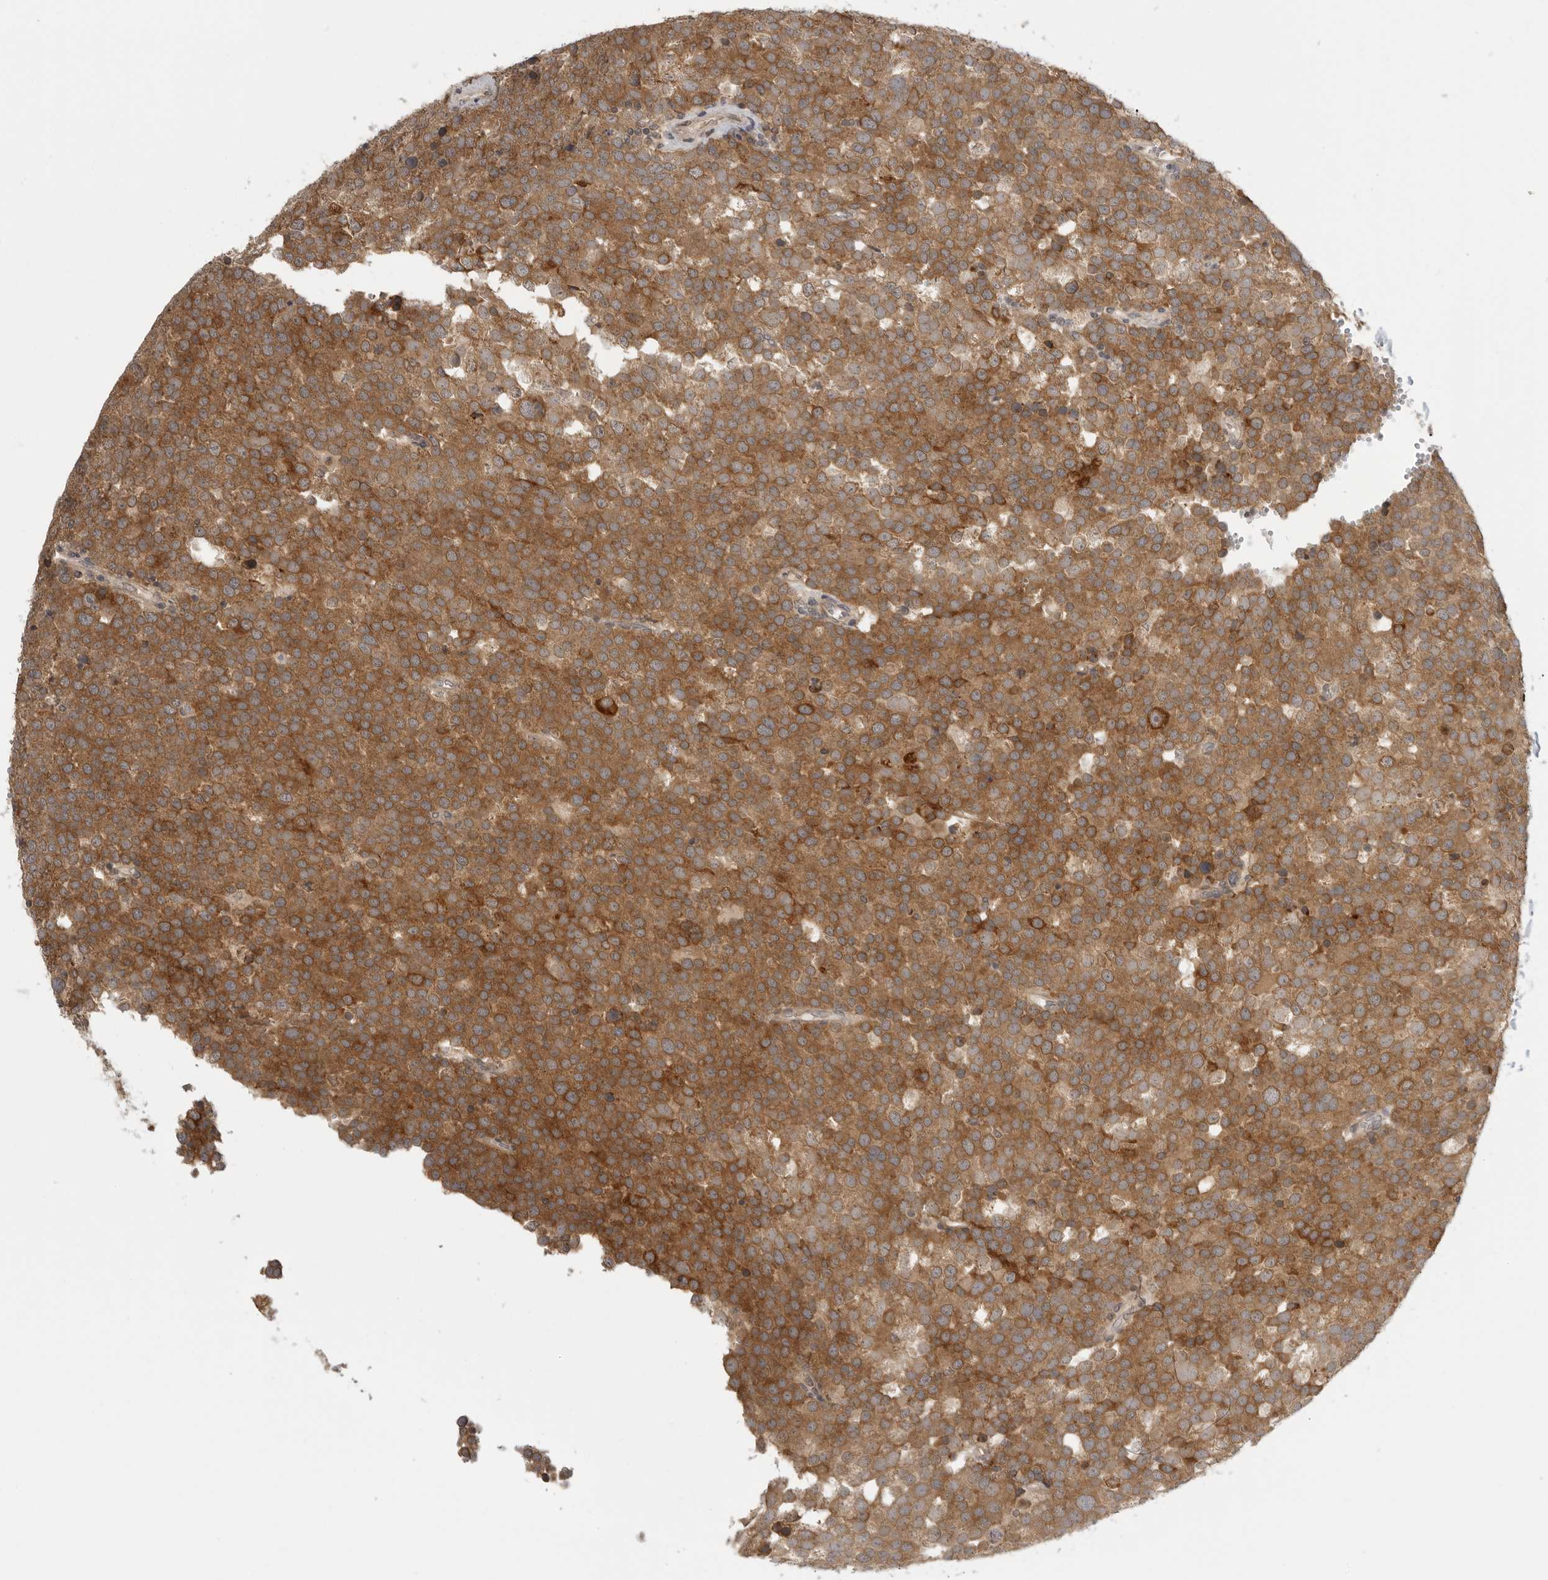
{"staining": {"intensity": "strong", "quantity": ">75%", "location": "cytoplasmic/membranous"}, "tissue": "testis cancer", "cell_type": "Tumor cells", "image_type": "cancer", "snomed": [{"axis": "morphology", "description": "Seminoma, NOS"}, {"axis": "topography", "description": "Testis"}], "caption": "This is an image of immunohistochemistry staining of testis cancer (seminoma), which shows strong staining in the cytoplasmic/membranous of tumor cells.", "gene": "PRRC2A", "patient": {"sex": "male", "age": 71}}